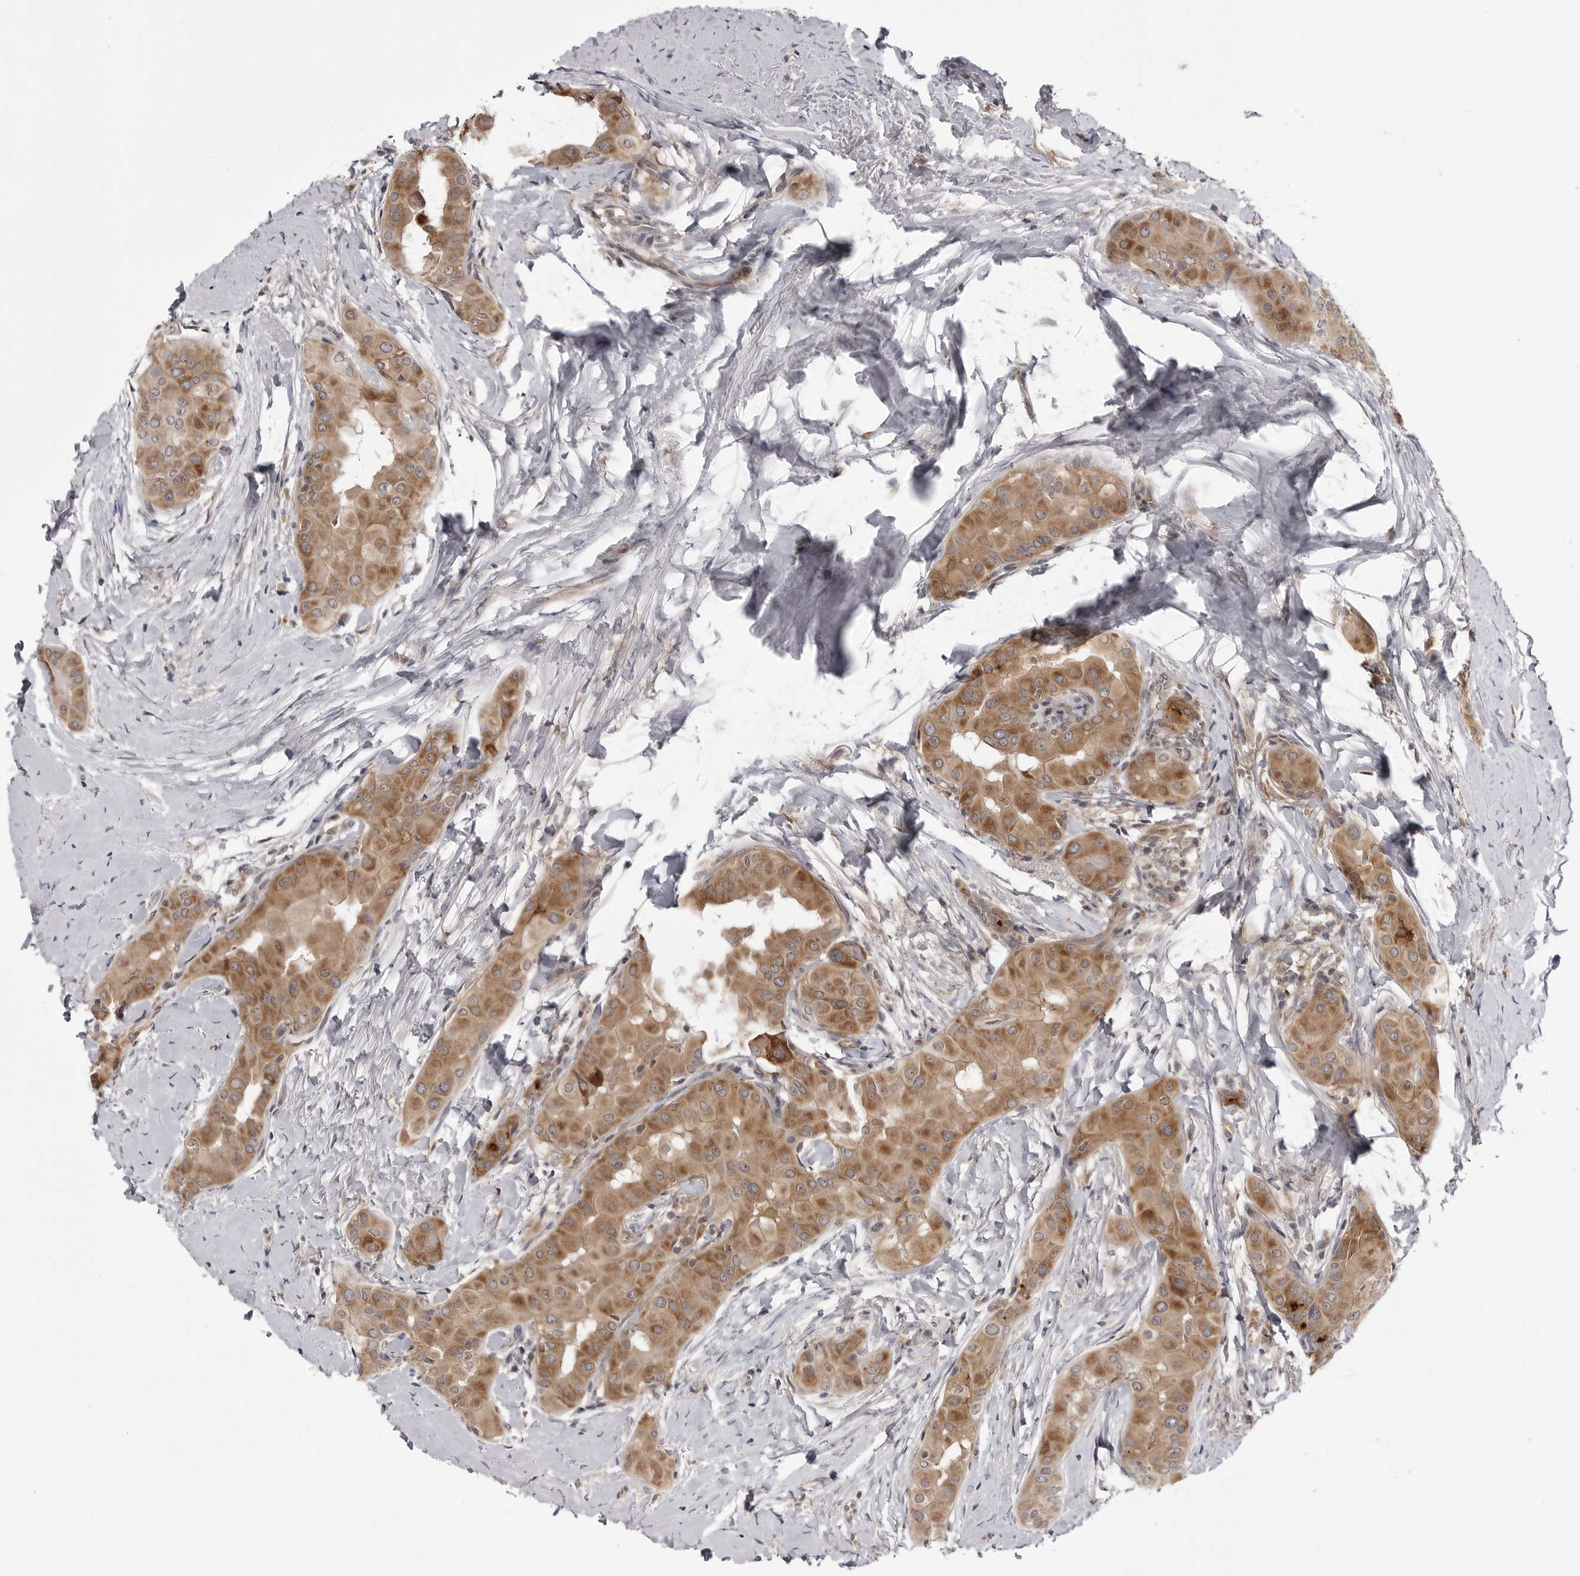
{"staining": {"intensity": "moderate", "quantity": ">75%", "location": "cytoplasmic/membranous"}, "tissue": "thyroid cancer", "cell_type": "Tumor cells", "image_type": "cancer", "snomed": [{"axis": "morphology", "description": "Papillary adenocarcinoma, NOS"}, {"axis": "topography", "description": "Thyroid gland"}], "caption": "Thyroid cancer (papillary adenocarcinoma) stained for a protein exhibits moderate cytoplasmic/membranous positivity in tumor cells.", "gene": "CCDC18", "patient": {"sex": "male", "age": 33}}